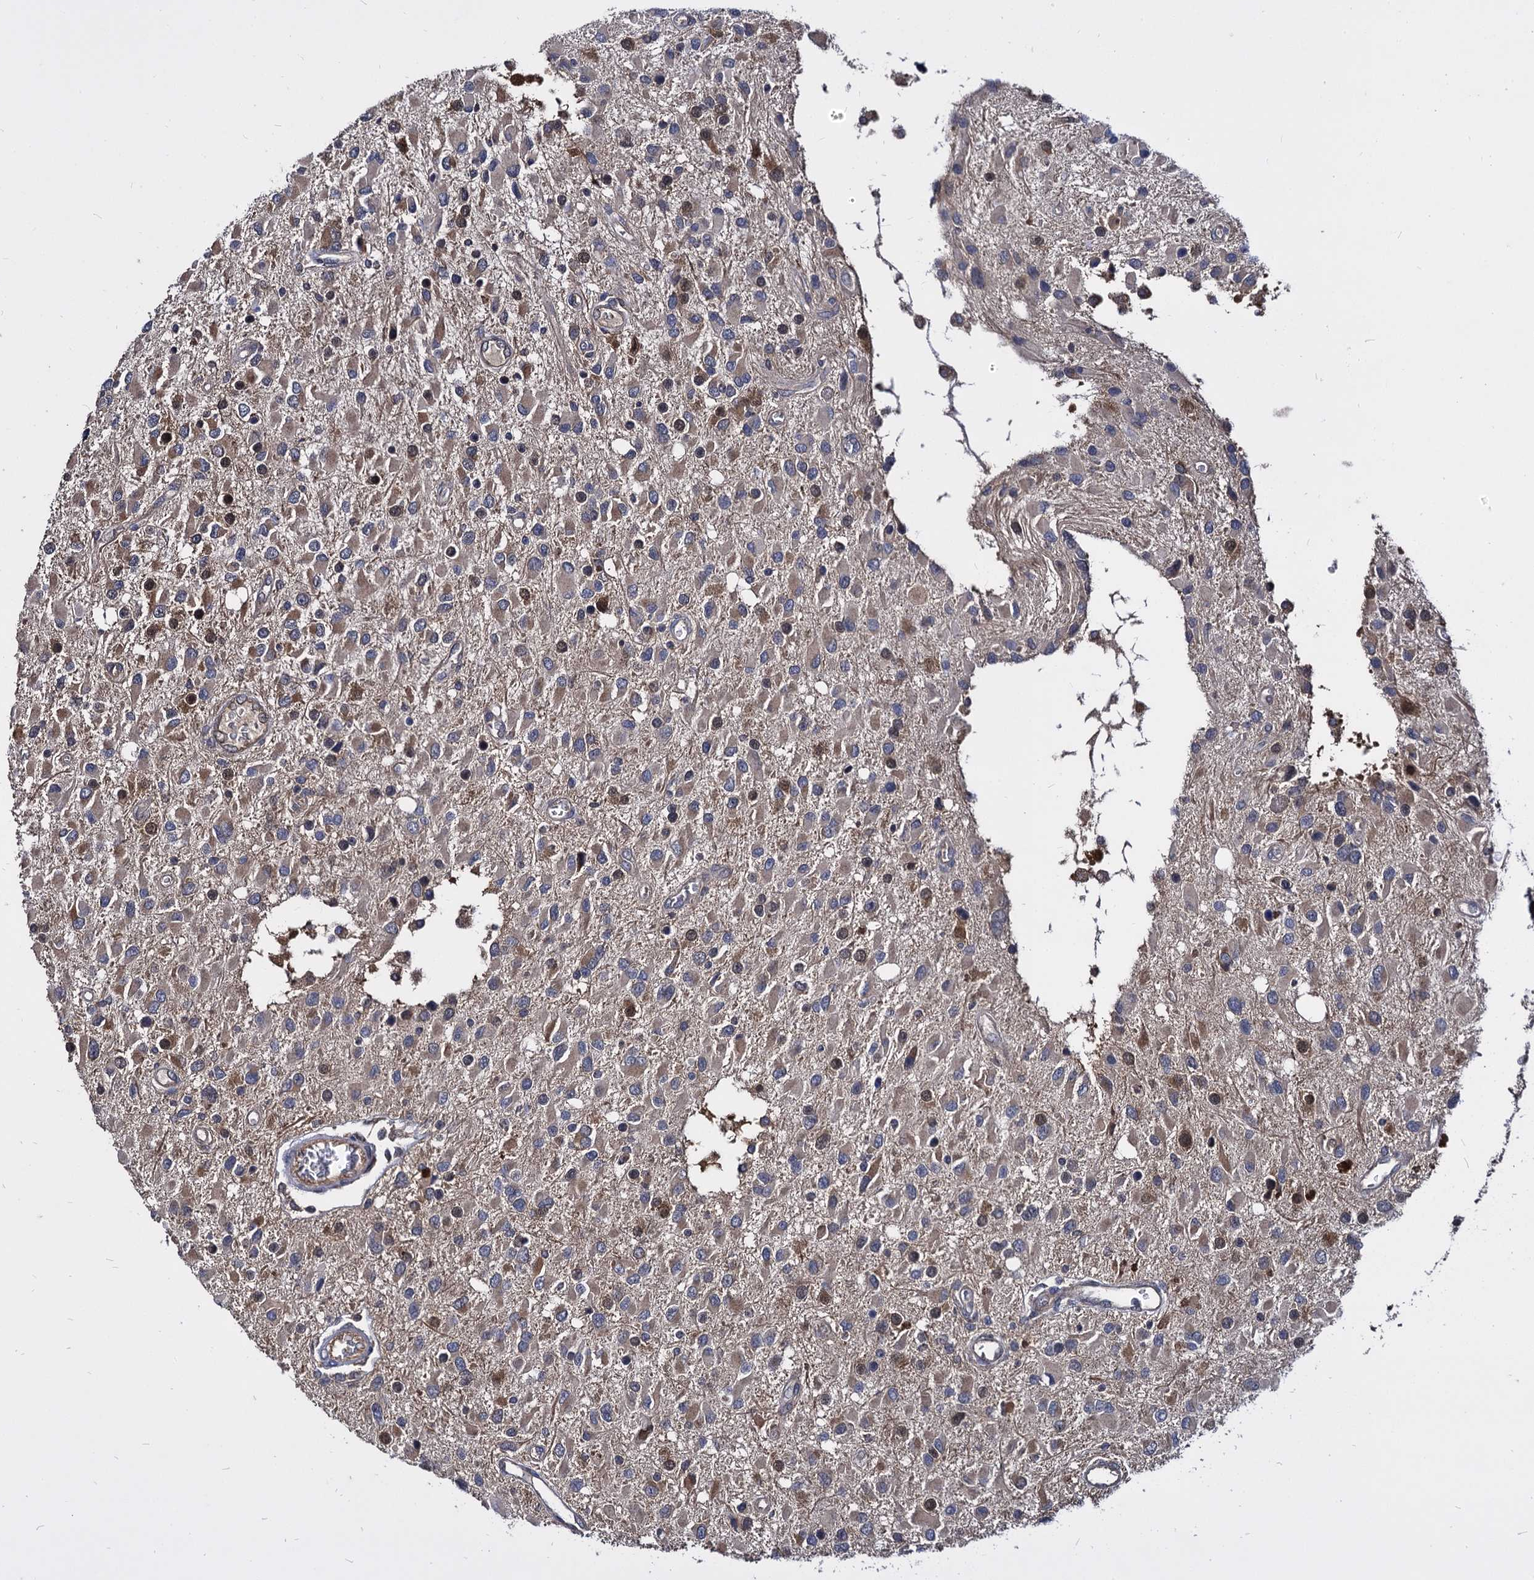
{"staining": {"intensity": "weak", "quantity": "<25%", "location": "cytoplasmic/membranous"}, "tissue": "glioma", "cell_type": "Tumor cells", "image_type": "cancer", "snomed": [{"axis": "morphology", "description": "Glioma, malignant, High grade"}, {"axis": "topography", "description": "Brain"}], "caption": "Glioma was stained to show a protein in brown. There is no significant positivity in tumor cells. (DAB (3,3'-diaminobenzidine) IHC visualized using brightfield microscopy, high magnification).", "gene": "NME1", "patient": {"sex": "male", "age": 53}}